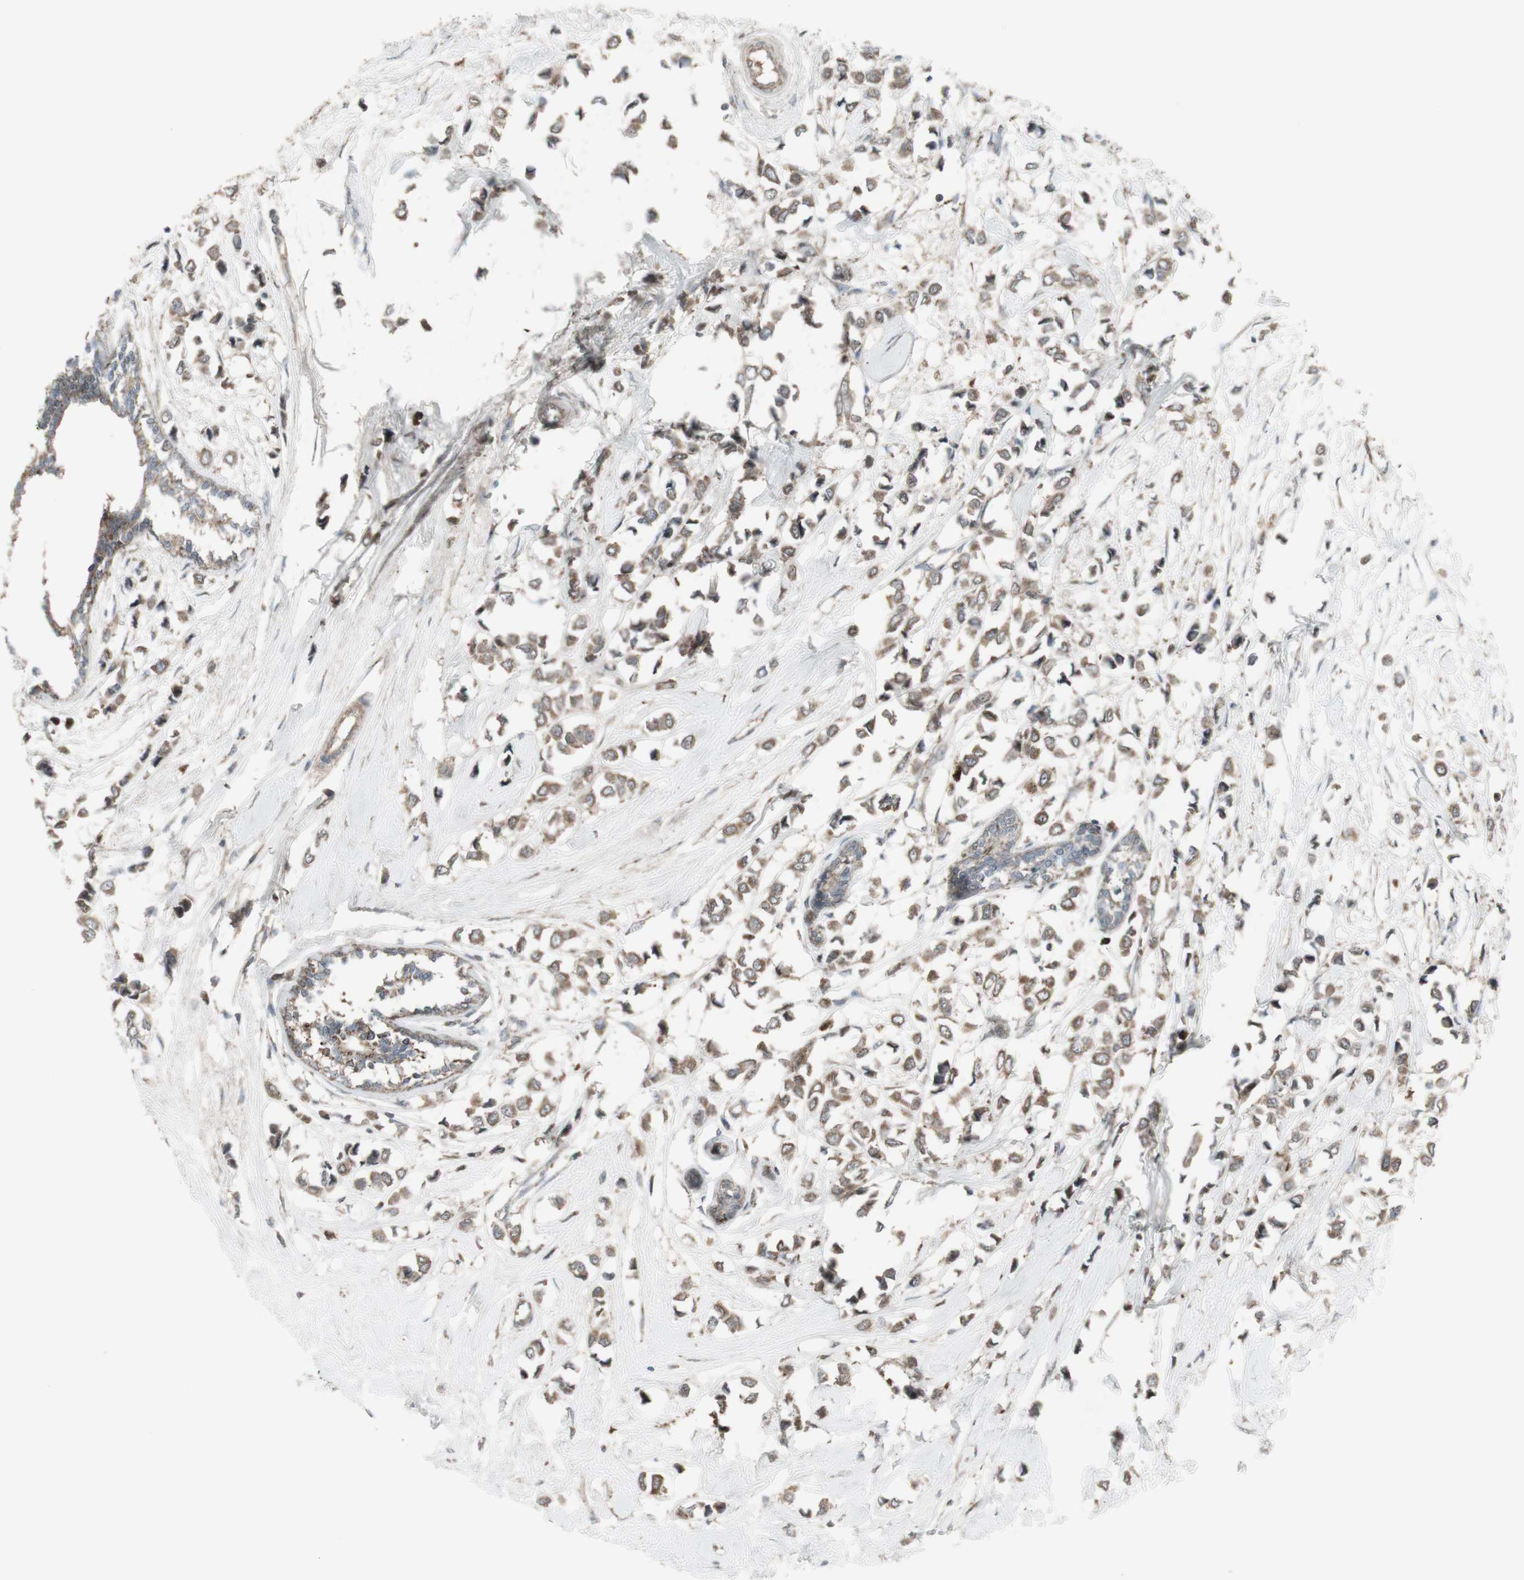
{"staining": {"intensity": "weak", "quantity": ">75%", "location": "cytoplasmic/membranous"}, "tissue": "breast cancer", "cell_type": "Tumor cells", "image_type": "cancer", "snomed": [{"axis": "morphology", "description": "Lobular carcinoma"}, {"axis": "topography", "description": "Breast"}], "caption": "Human breast cancer stained with a protein marker exhibits weak staining in tumor cells.", "gene": "SHC1", "patient": {"sex": "female", "age": 51}}